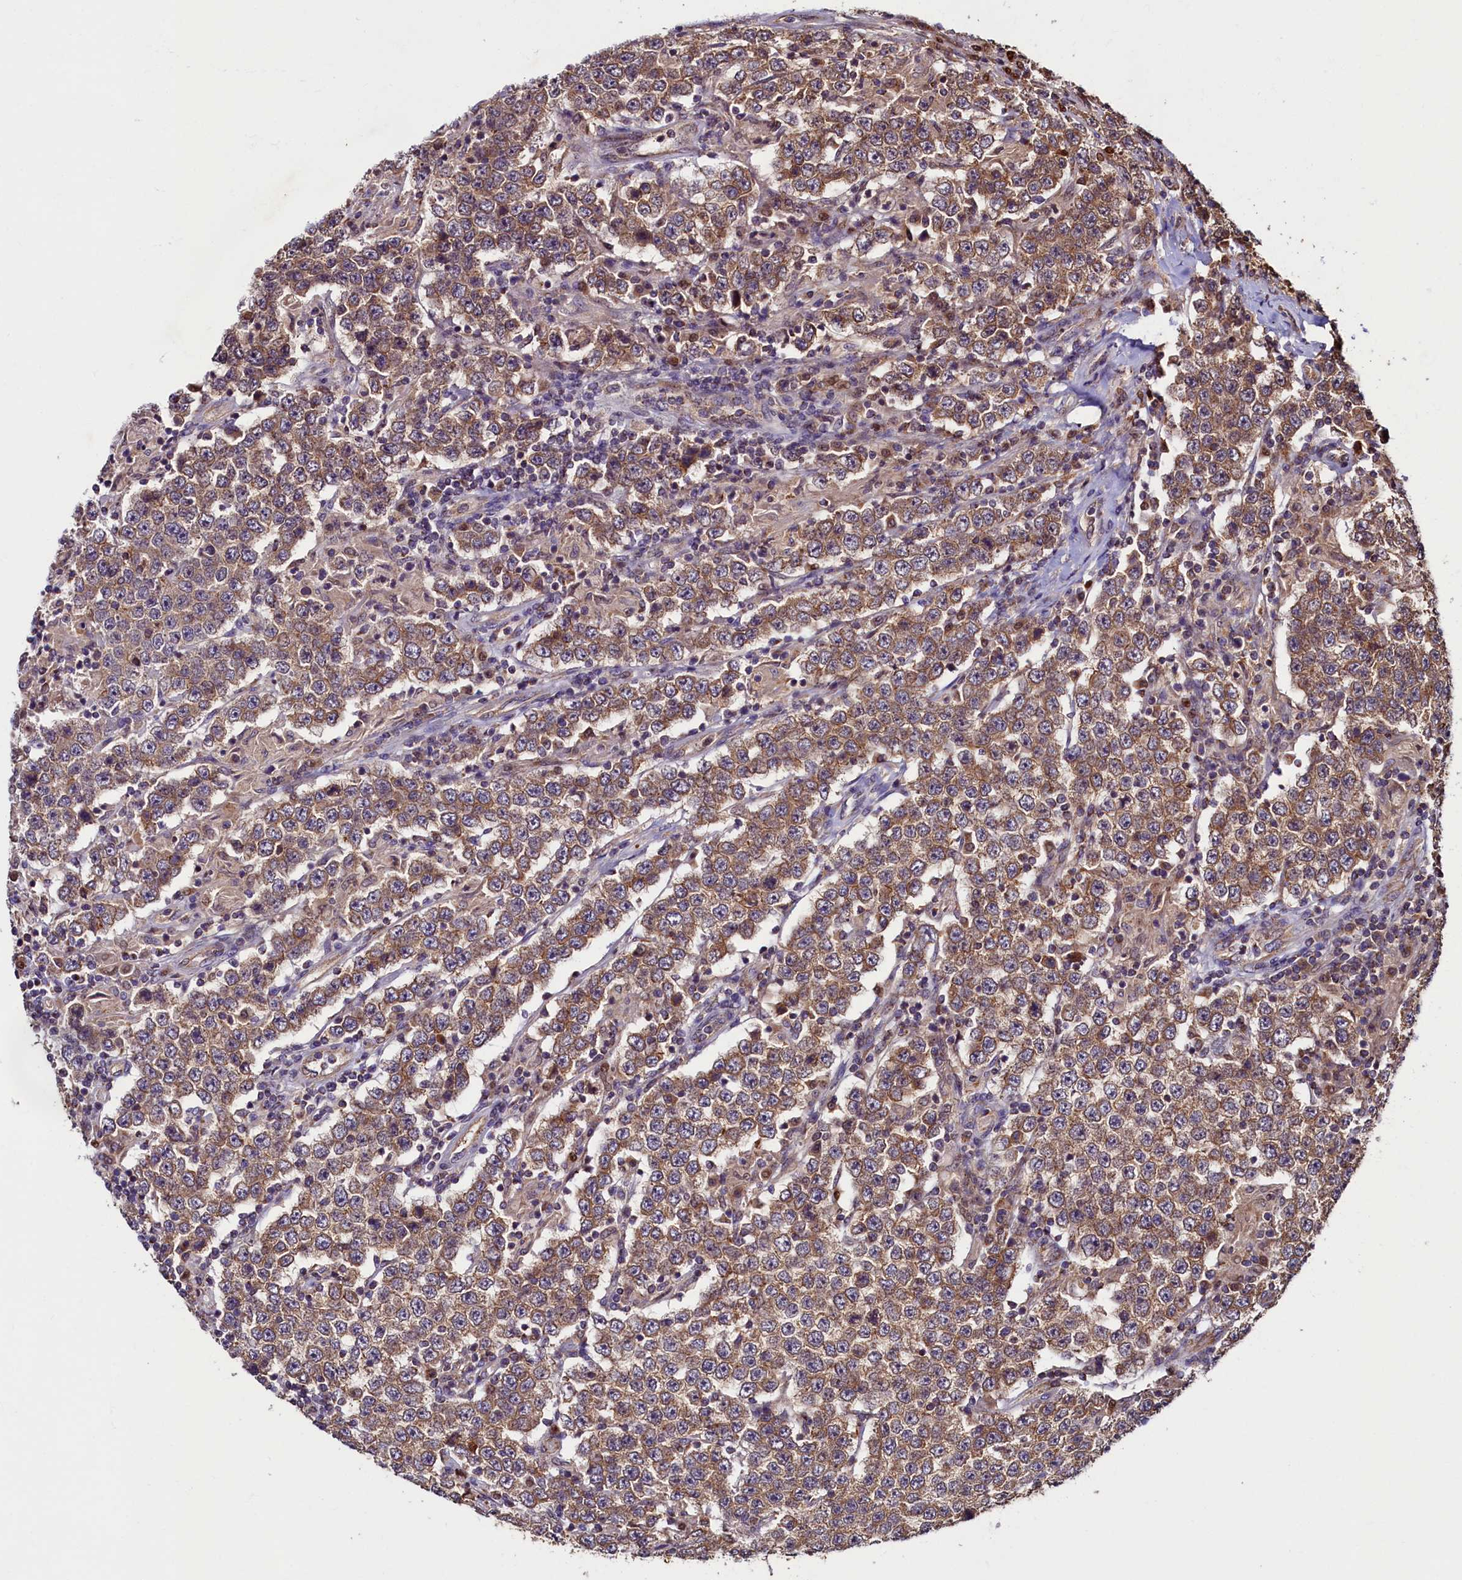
{"staining": {"intensity": "moderate", "quantity": ">75%", "location": "cytoplasmic/membranous"}, "tissue": "testis cancer", "cell_type": "Tumor cells", "image_type": "cancer", "snomed": [{"axis": "morphology", "description": "Normal tissue, NOS"}, {"axis": "morphology", "description": "Urothelial carcinoma, High grade"}, {"axis": "morphology", "description": "Seminoma, NOS"}, {"axis": "morphology", "description": "Carcinoma, Embryonal, NOS"}, {"axis": "topography", "description": "Urinary bladder"}, {"axis": "topography", "description": "Testis"}], "caption": "There is medium levels of moderate cytoplasmic/membranous positivity in tumor cells of urothelial carcinoma (high-grade) (testis), as demonstrated by immunohistochemical staining (brown color).", "gene": "NCKAP5L", "patient": {"sex": "male", "age": 41}}